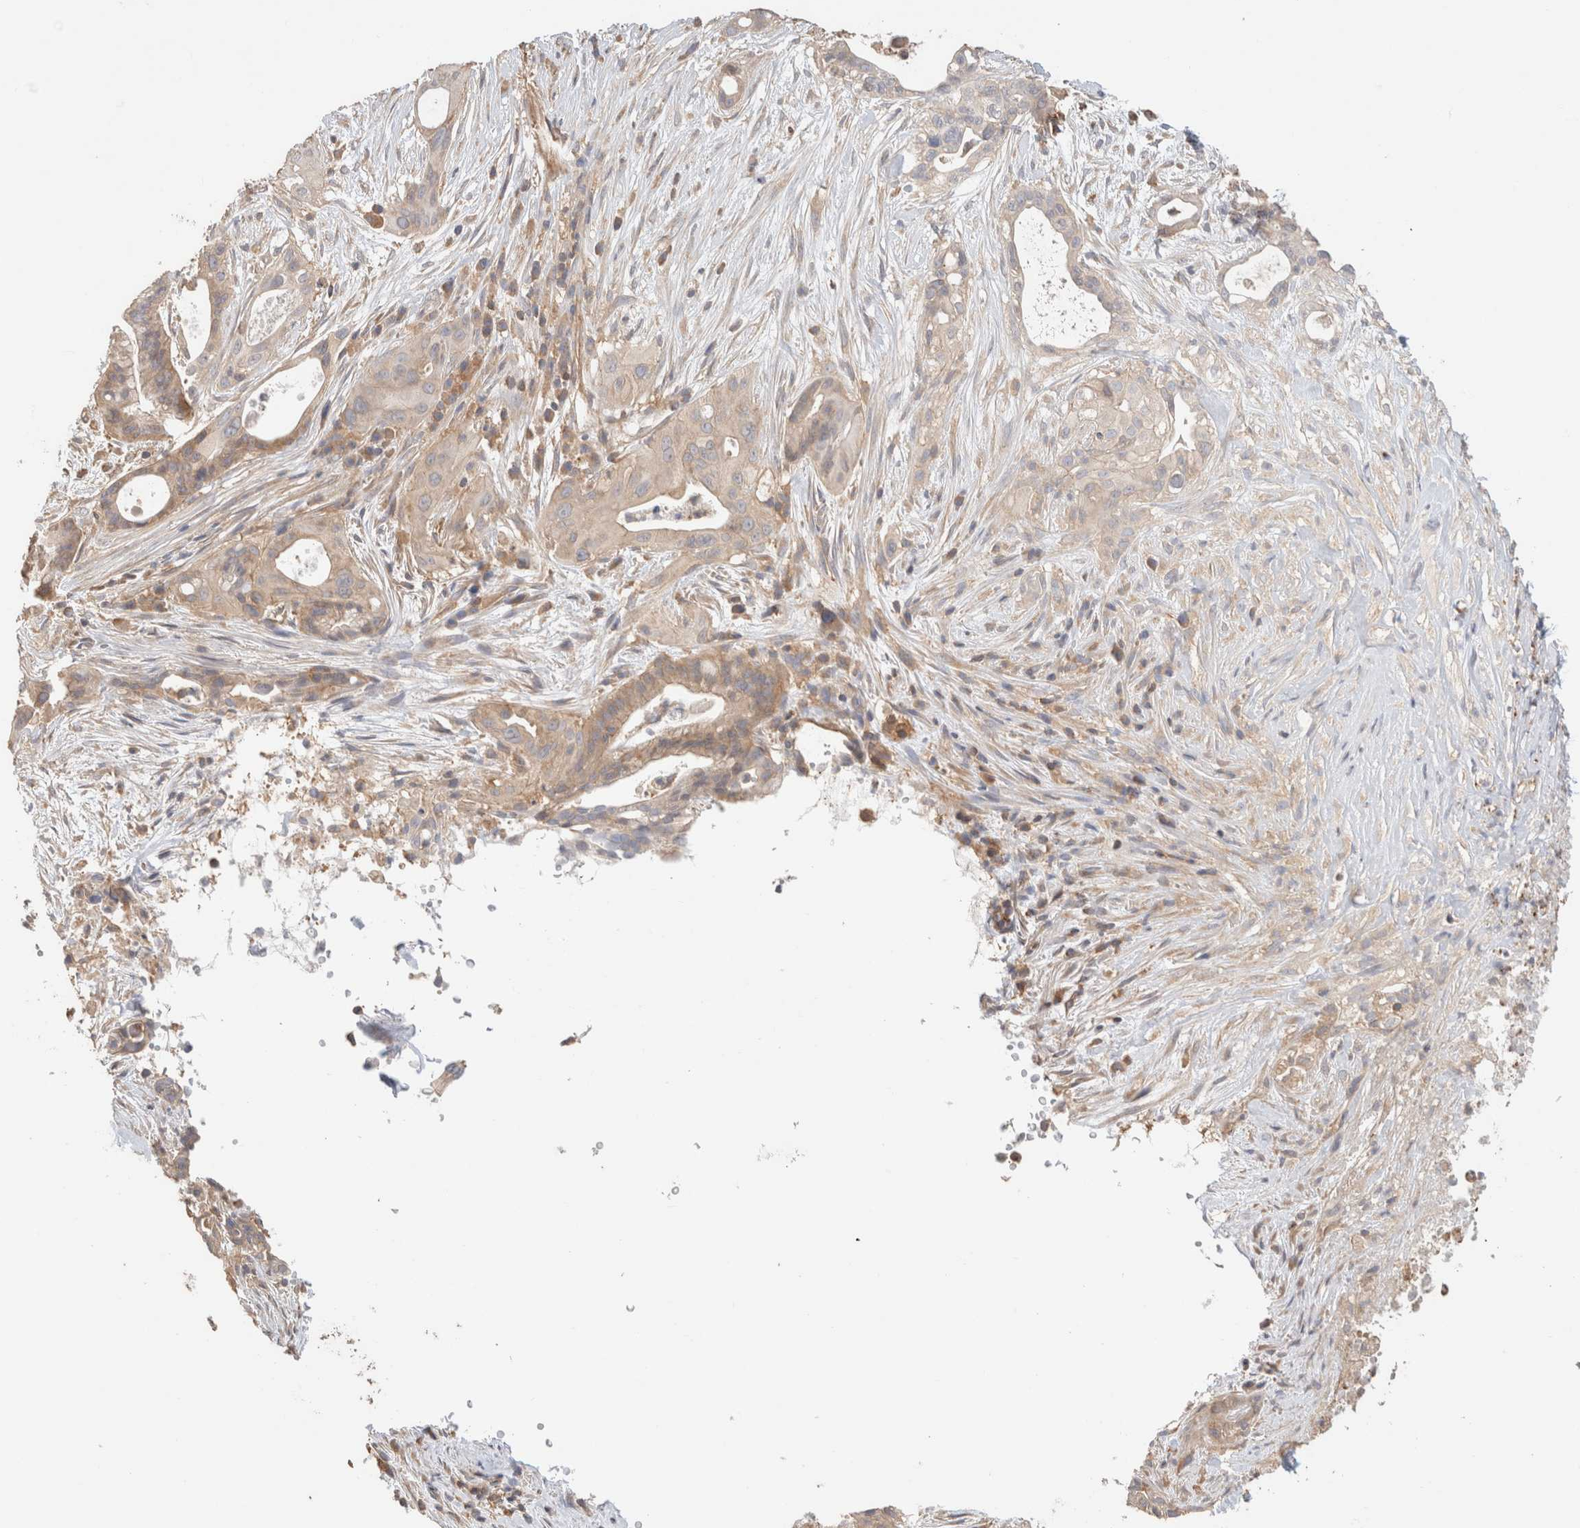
{"staining": {"intensity": "weak", "quantity": "25%-75%", "location": "cytoplasmic/membranous"}, "tissue": "pancreatic cancer", "cell_type": "Tumor cells", "image_type": "cancer", "snomed": [{"axis": "morphology", "description": "Adenocarcinoma, NOS"}, {"axis": "topography", "description": "Pancreas"}], "caption": "DAB (3,3'-diaminobenzidine) immunohistochemical staining of human pancreatic adenocarcinoma demonstrates weak cytoplasmic/membranous protein positivity in approximately 25%-75% of tumor cells.", "gene": "CFAP418", "patient": {"sex": "male", "age": 58}}